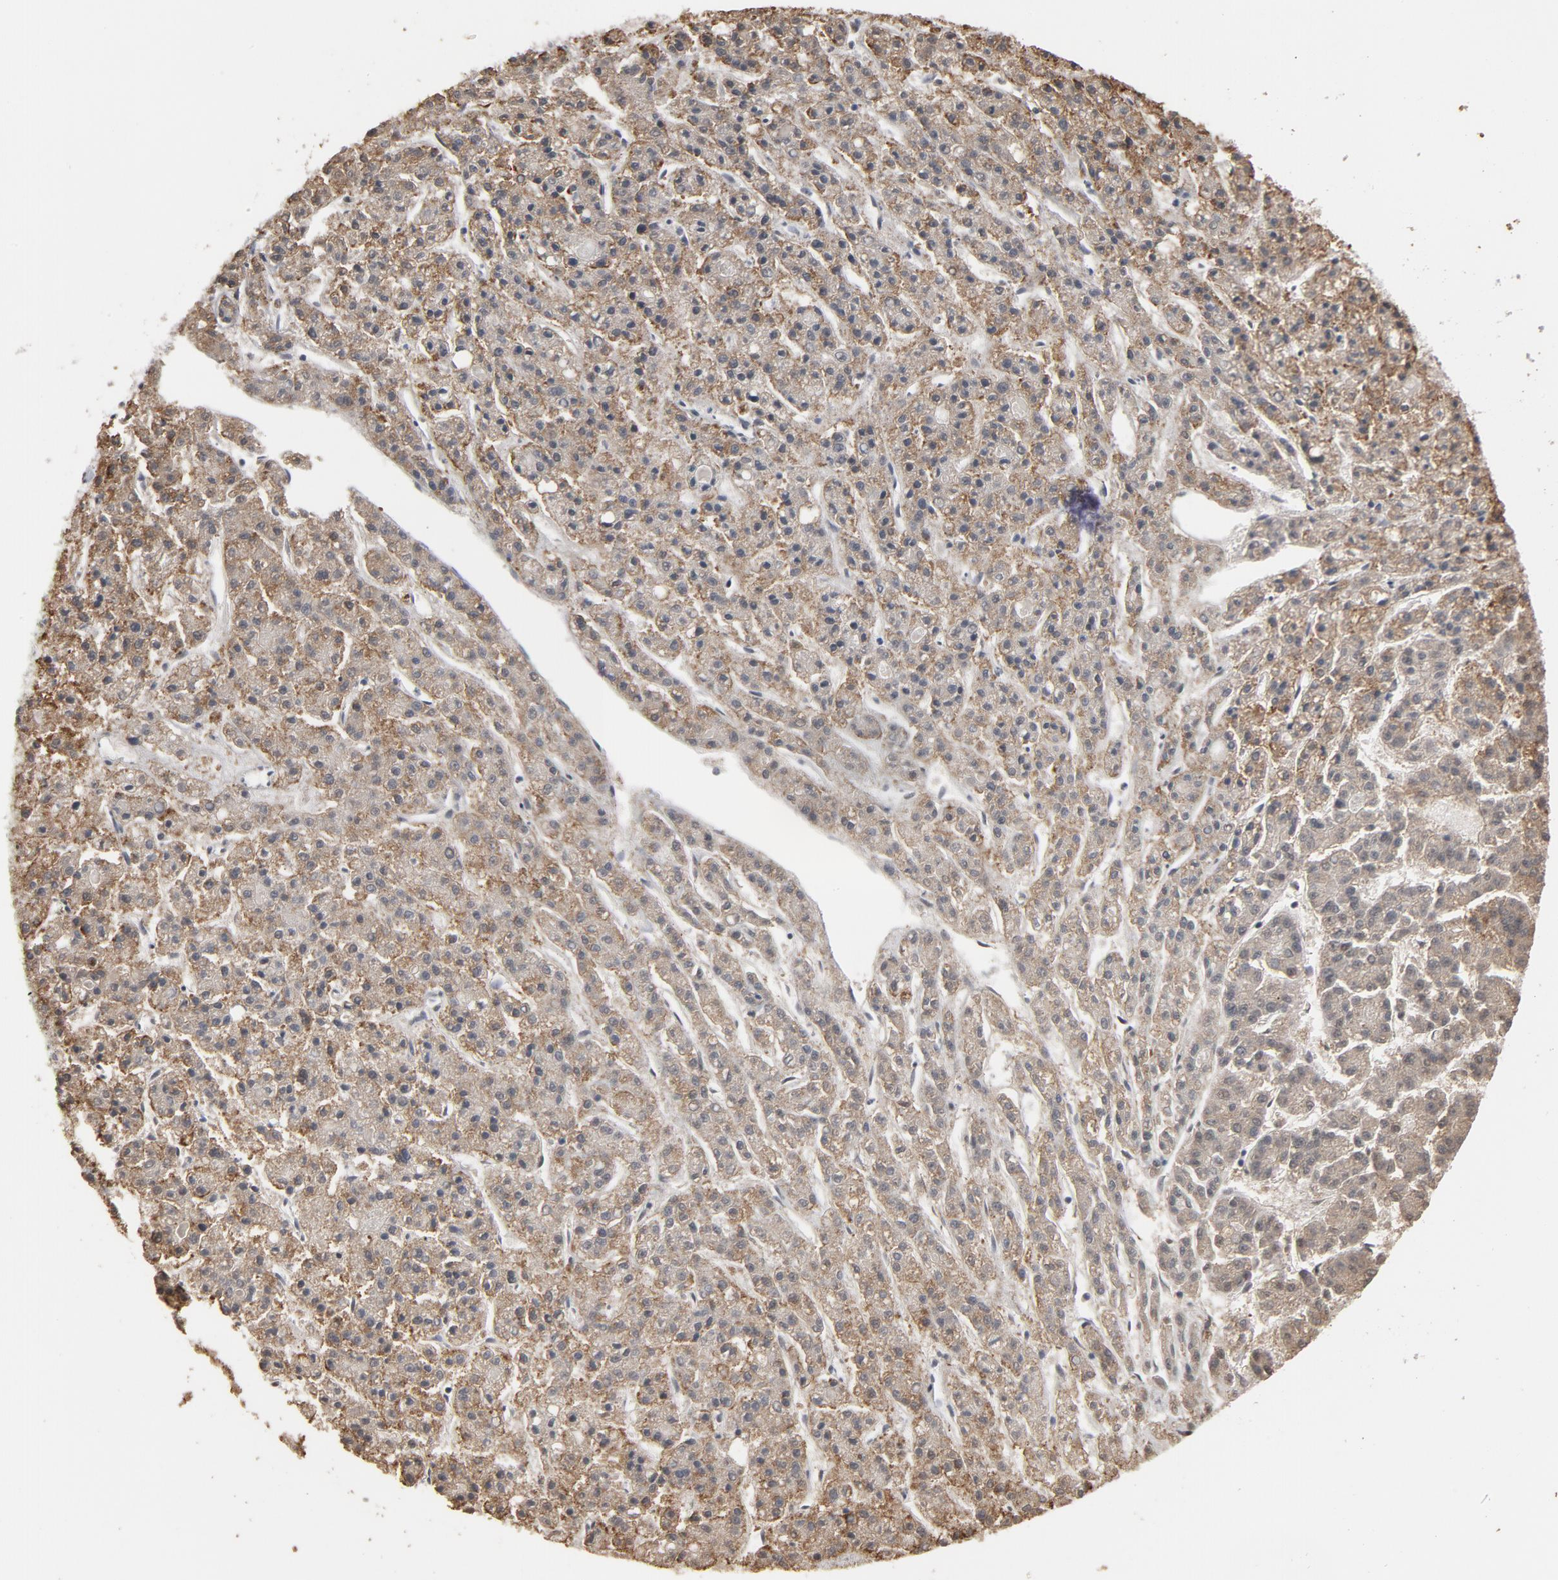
{"staining": {"intensity": "moderate", "quantity": ">75%", "location": "cytoplasmic/membranous"}, "tissue": "liver cancer", "cell_type": "Tumor cells", "image_type": "cancer", "snomed": [{"axis": "morphology", "description": "Carcinoma, Hepatocellular, NOS"}, {"axis": "topography", "description": "Liver"}], "caption": "Liver cancer was stained to show a protein in brown. There is medium levels of moderate cytoplasmic/membranous staining in approximately >75% of tumor cells.", "gene": "MRE11", "patient": {"sex": "male", "age": 70}}